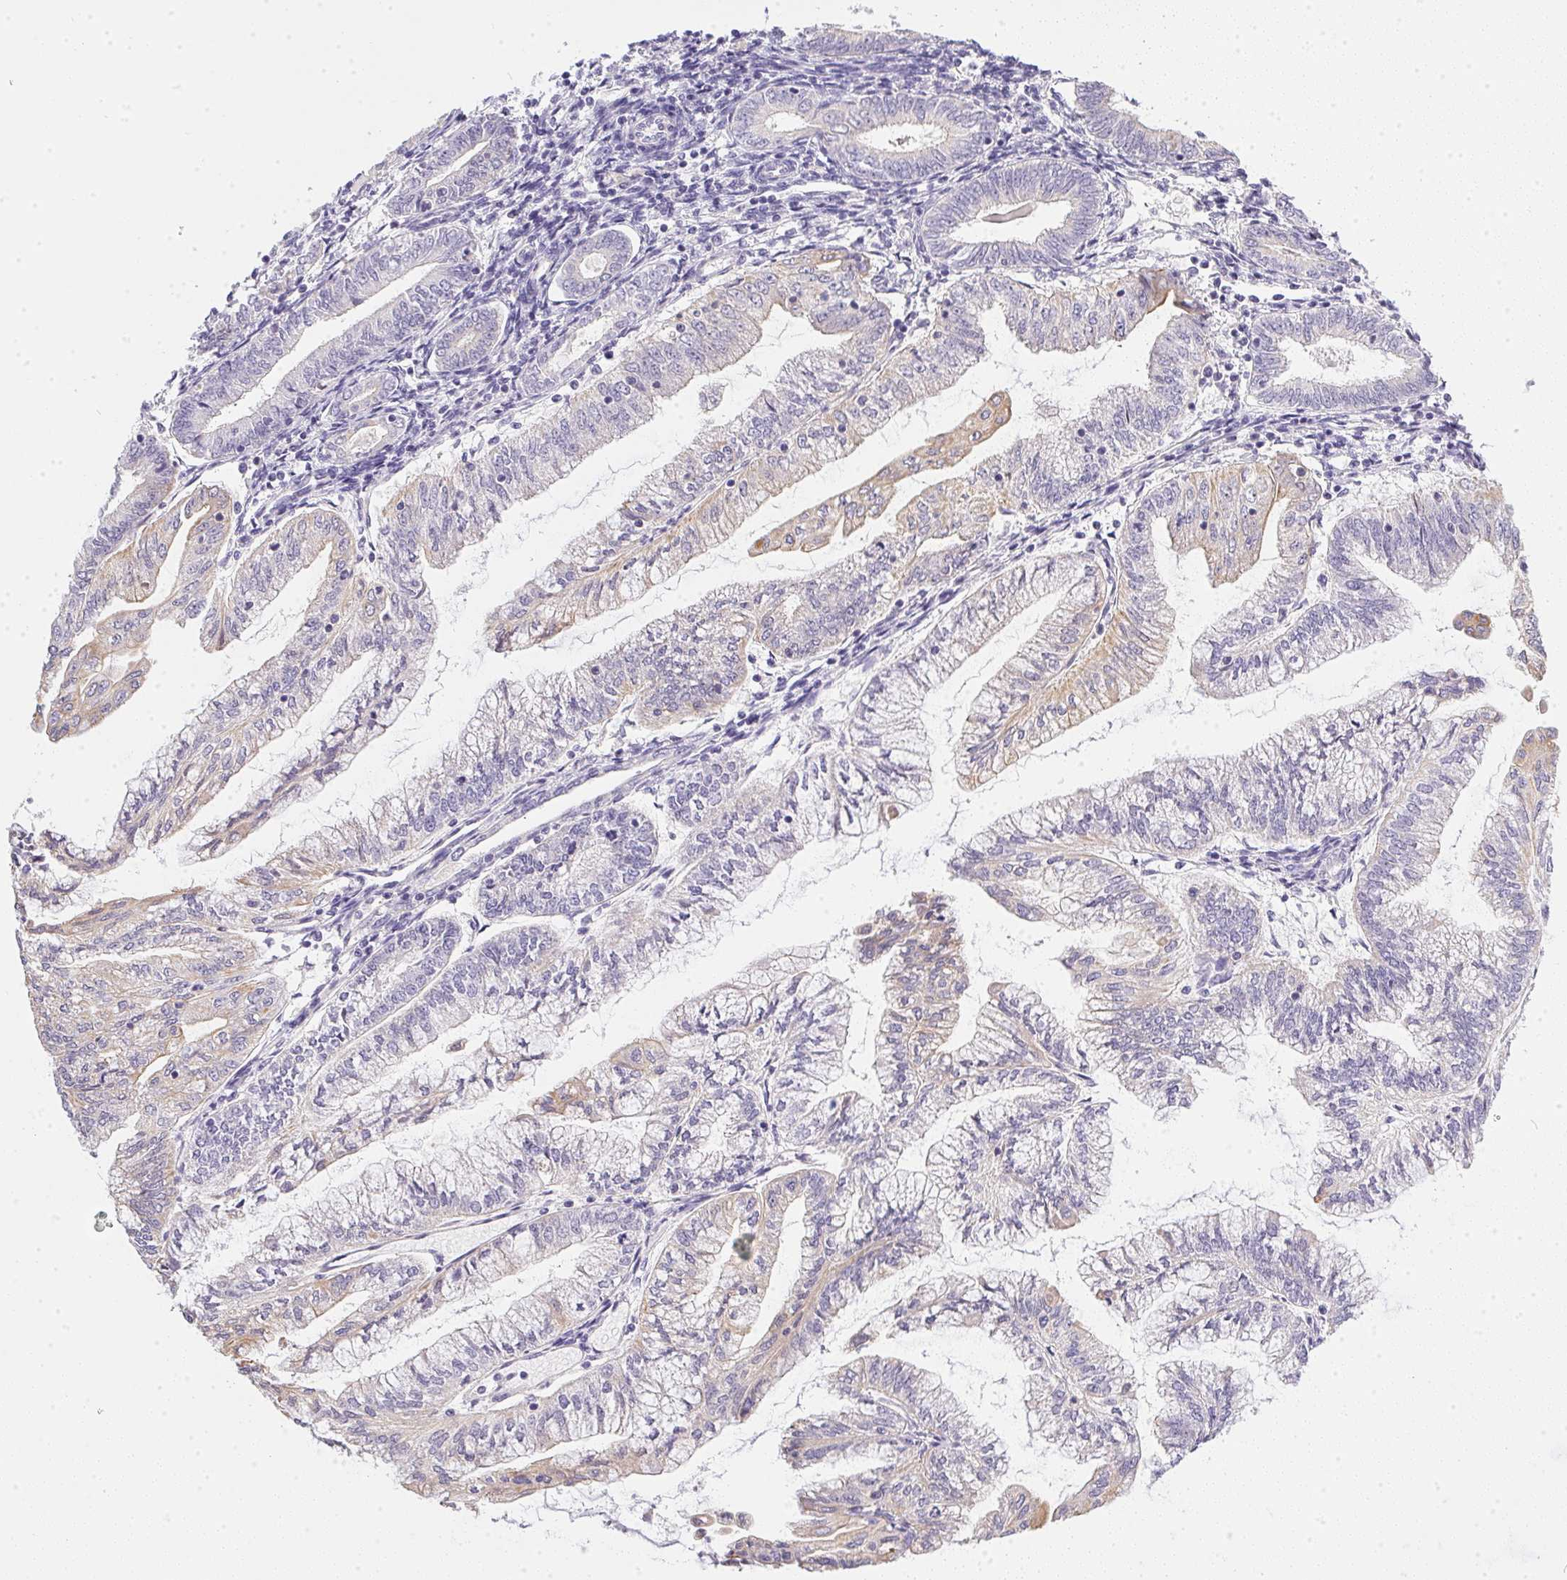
{"staining": {"intensity": "weak", "quantity": "<25%", "location": "cytoplasmic/membranous"}, "tissue": "endometrial cancer", "cell_type": "Tumor cells", "image_type": "cancer", "snomed": [{"axis": "morphology", "description": "Adenocarcinoma, NOS"}, {"axis": "topography", "description": "Endometrium"}], "caption": "The IHC histopathology image has no significant positivity in tumor cells of endometrial adenocarcinoma tissue.", "gene": "SLC17A7", "patient": {"sex": "female", "age": 55}}